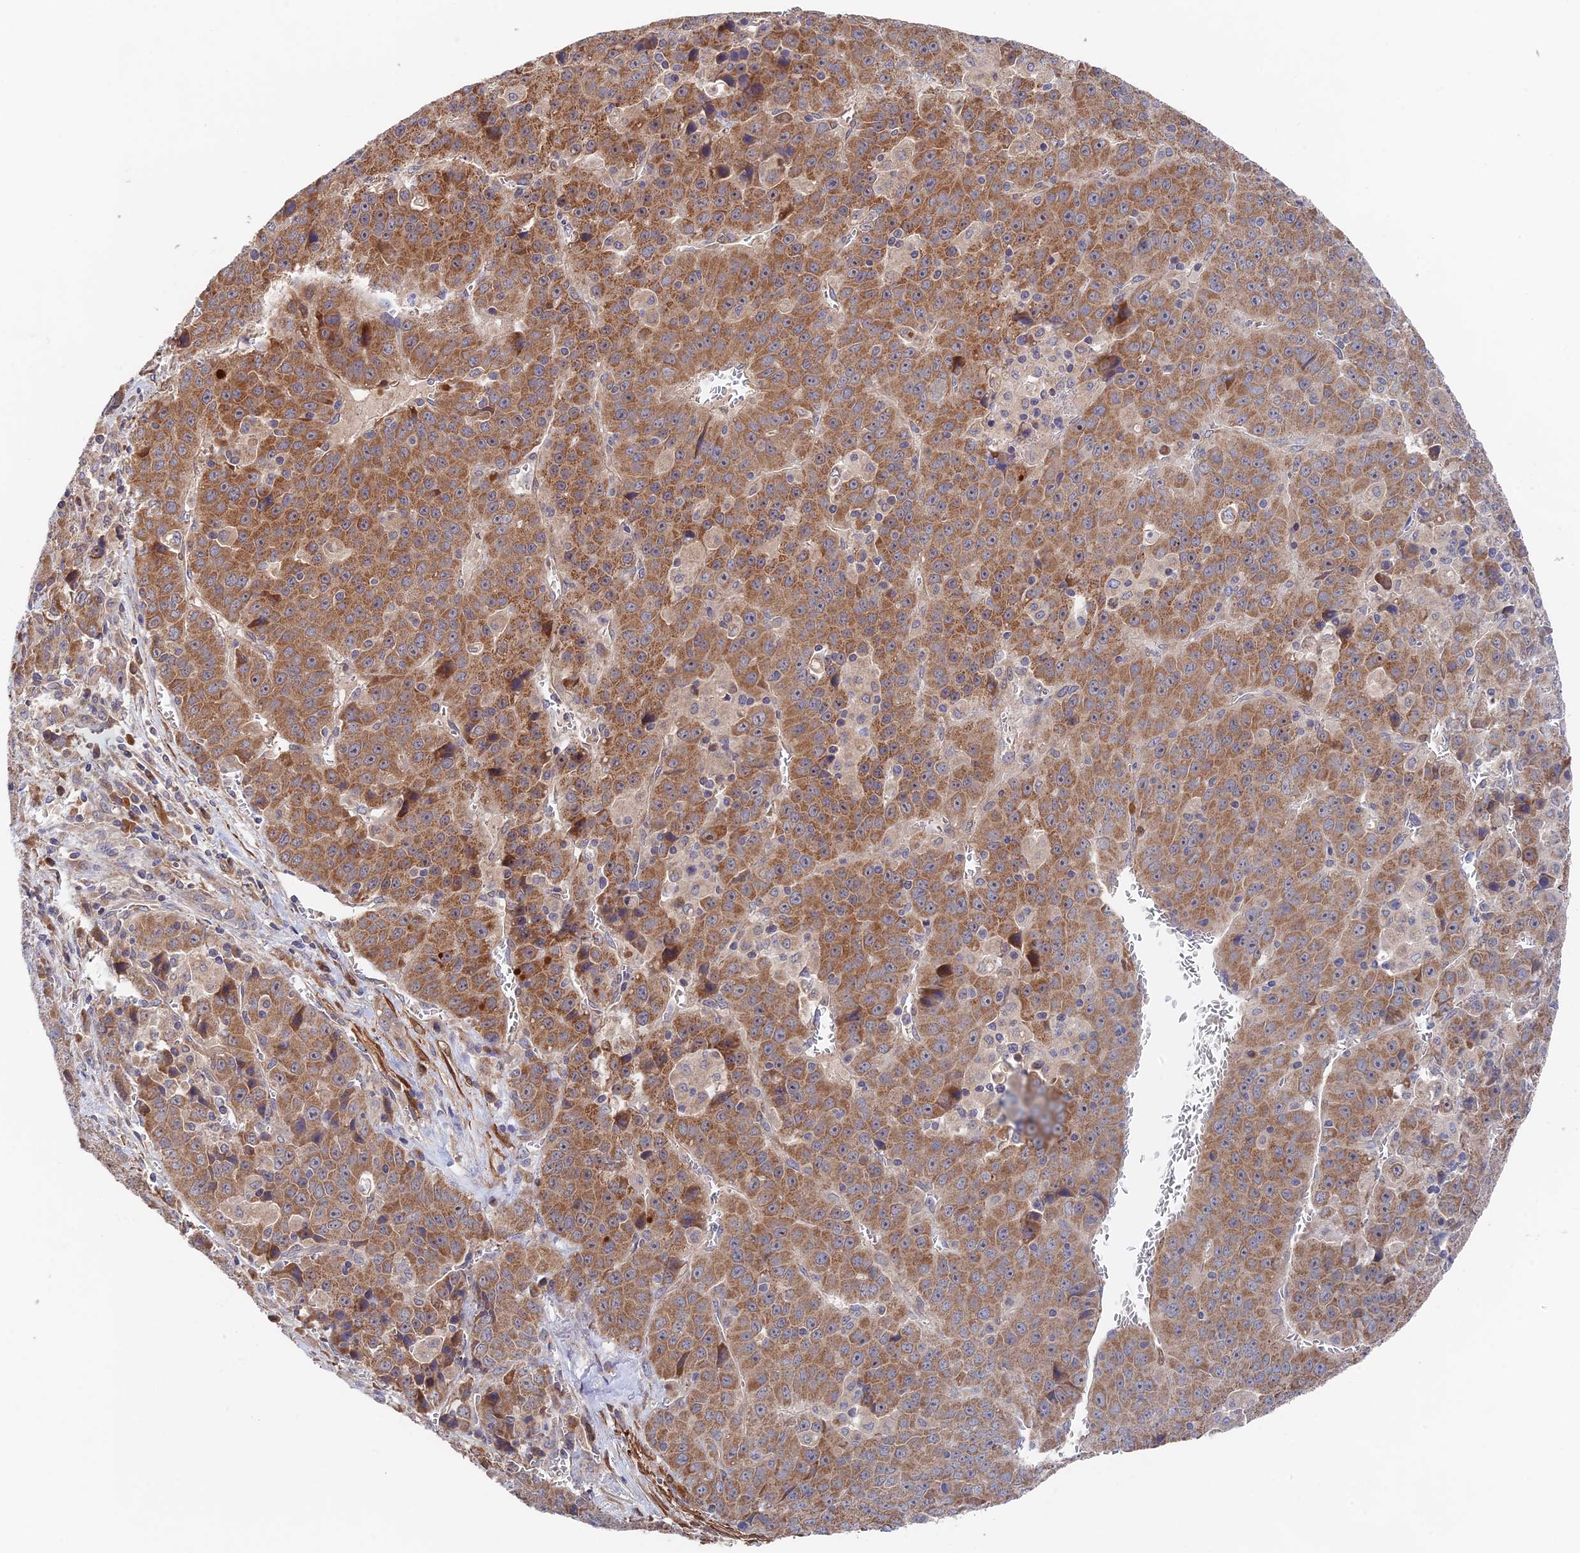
{"staining": {"intensity": "moderate", "quantity": ">75%", "location": "cytoplasmic/membranous"}, "tissue": "liver cancer", "cell_type": "Tumor cells", "image_type": "cancer", "snomed": [{"axis": "morphology", "description": "Carcinoma, Hepatocellular, NOS"}, {"axis": "topography", "description": "Liver"}], "caption": "Hepatocellular carcinoma (liver) tissue exhibits moderate cytoplasmic/membranous staining in approximately >75% of tumor cells, visualized by immunohistochemistry.", "gene": "ZNF320", "patient": {"sex": "female", "age": 53}}